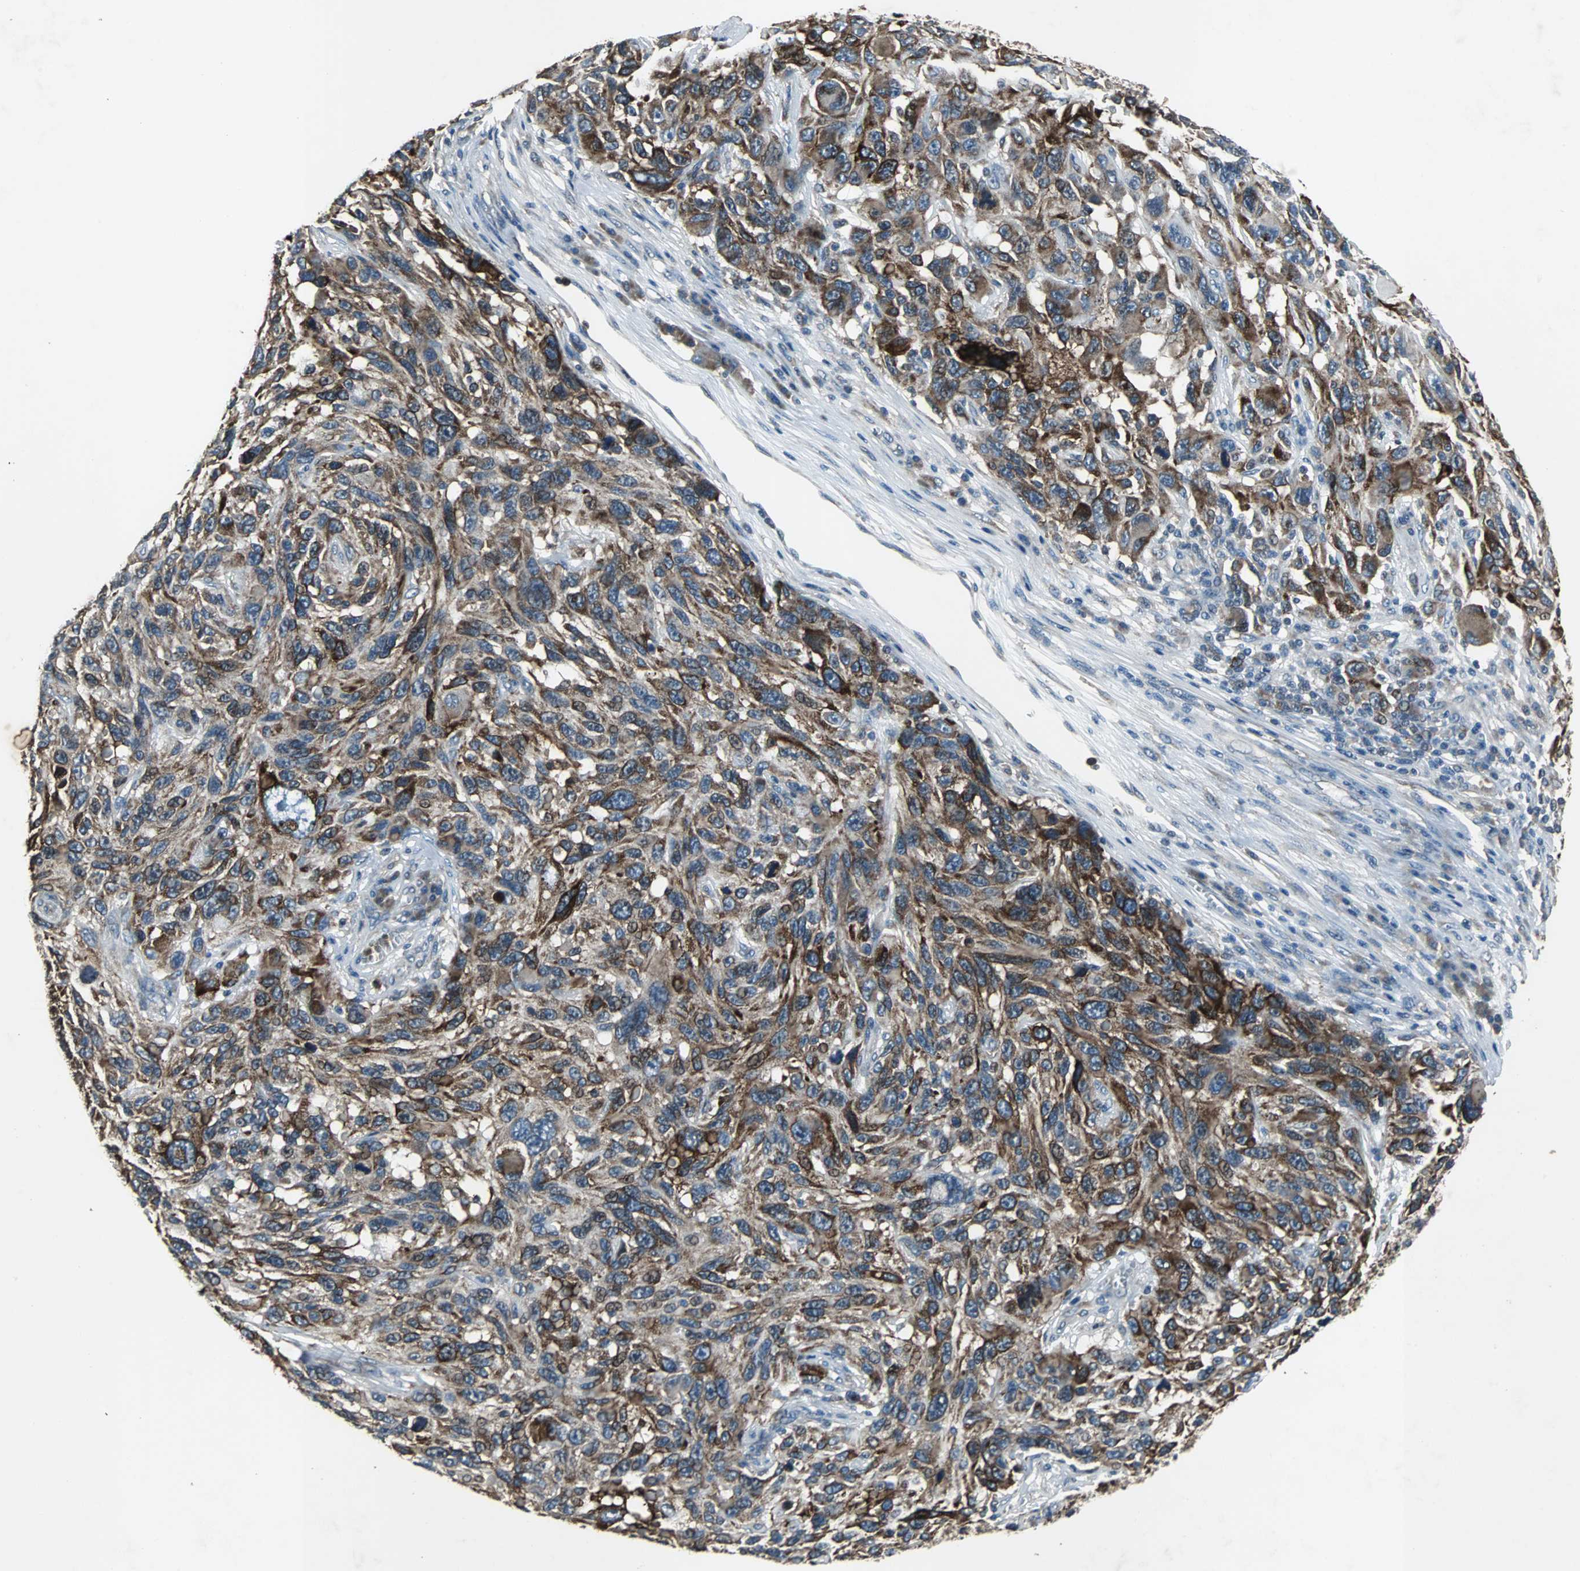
{"staining": {"intensity": "moderate", "quantity": "25%-75%", "location": "cytoplasmic/membranous"}, "tissue": "melanoma", "cell_type": "Tumor cells", "image_type": "cancer", "snomed": [{"axis": "morphology", "description": "Malignant melanoma, NOS"}, {"axis": "topography", "description": "Skin"}], "caption": "An image of human malignant melanoma stained for a protein displays moderate cytoplasmic/membranous brown staining in tumor cells. The staining was performed using DAB (3,3'-diaminobenzidine), with brown indicating positive protein expression. Nuclei are stained blue with hematoxylin.", "gene": "SOS1", "patient": {"sex": "male", "age": 53}}